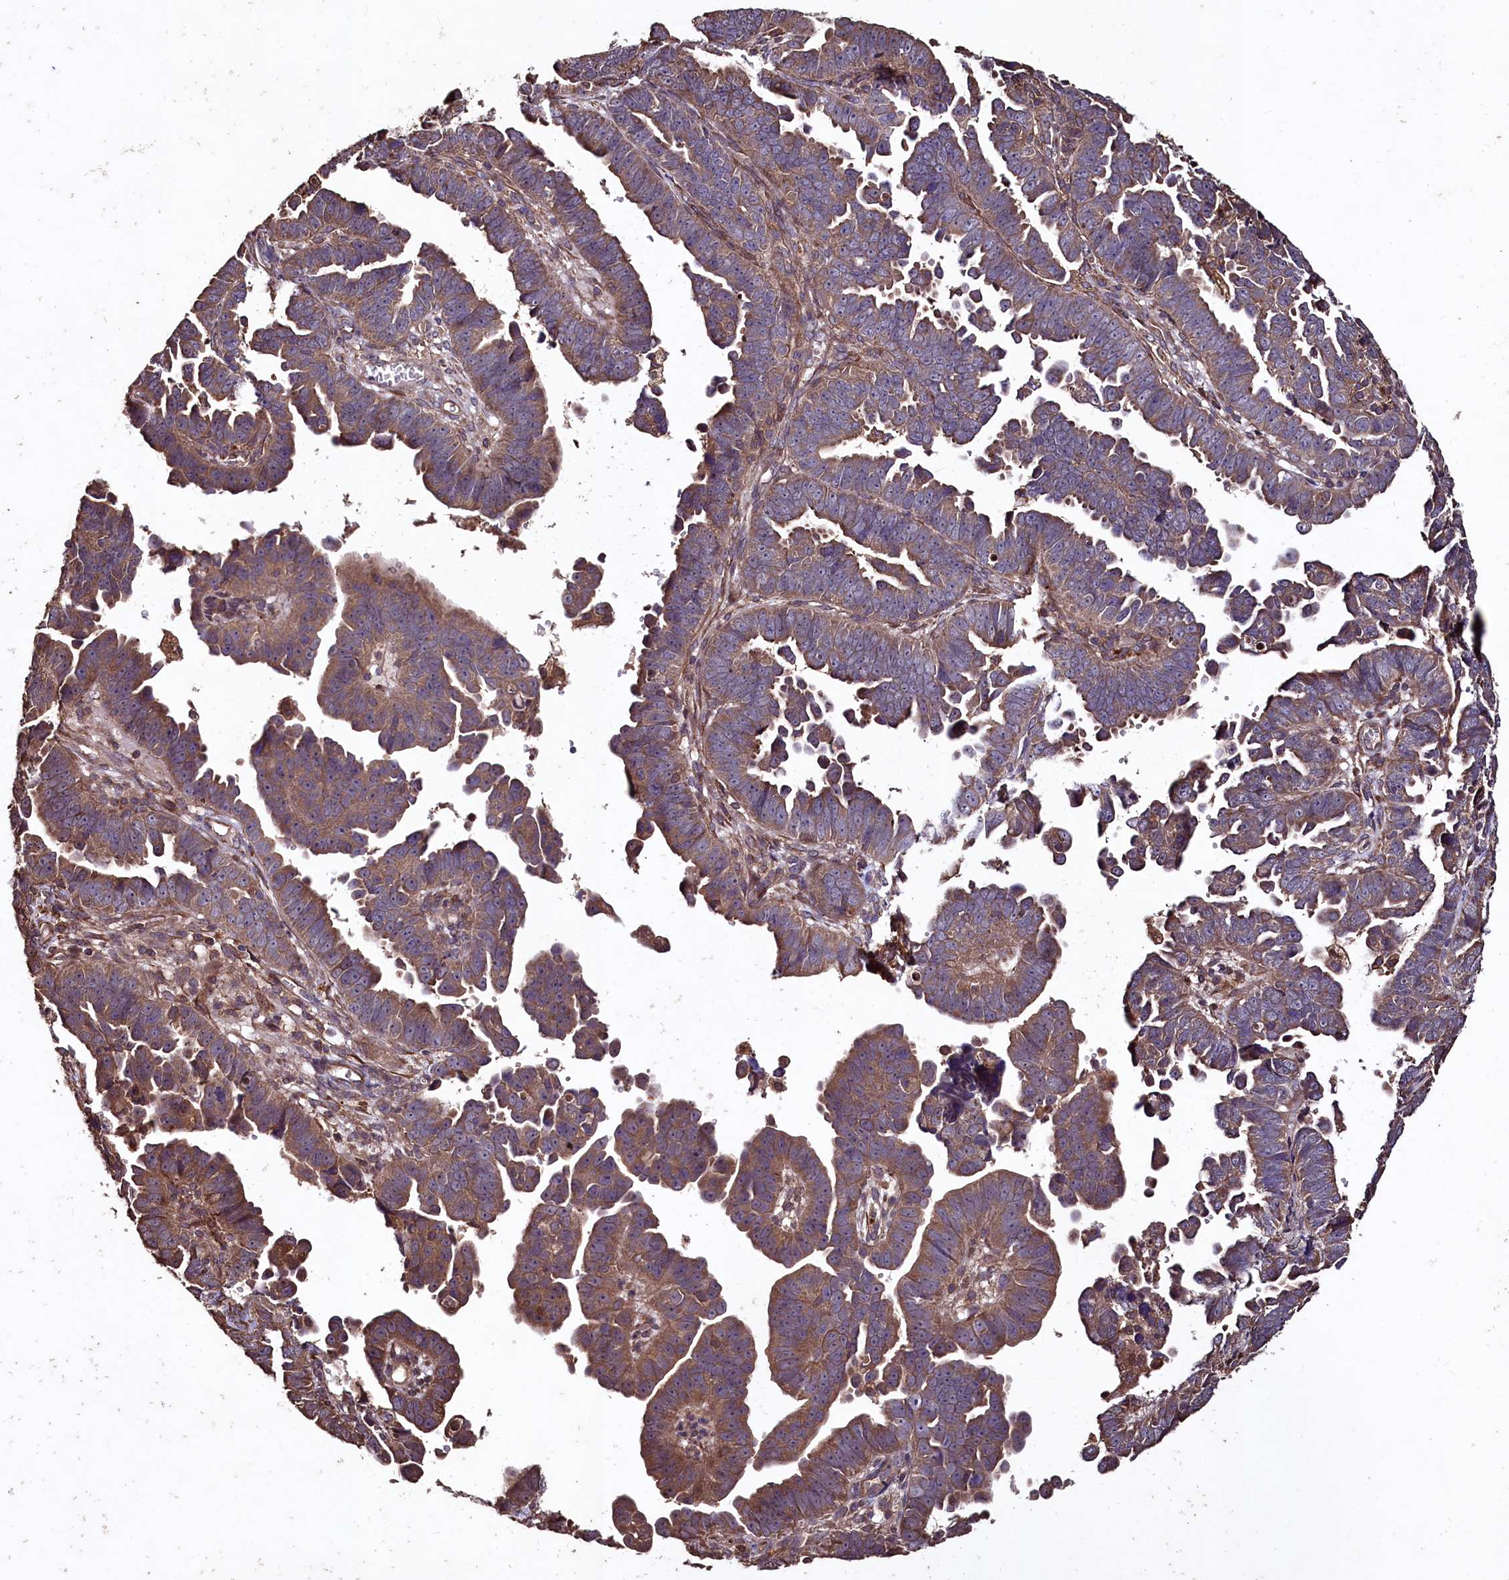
{"staining": {"intensity": "moderate", "quantity": "25%-75%", "location": "cytoplasmic/membranous"}, "tissue": "endometrial cancer", "cell_type": "Tumor cells", "image_type": "cancer", "snomed": [{"axis": "morphology", "description": "Adenocarcinoma, NOS"}, {"axis": "topography", "description": "Endometrium"}], "caption": "Adenocarcinoma (endometrial) stained for a protein shows moderate cytoplasmic/membranous positivity in tumor cells.", "gene": "TMEM98", "patient": {"sex": "female", "age": 75}}